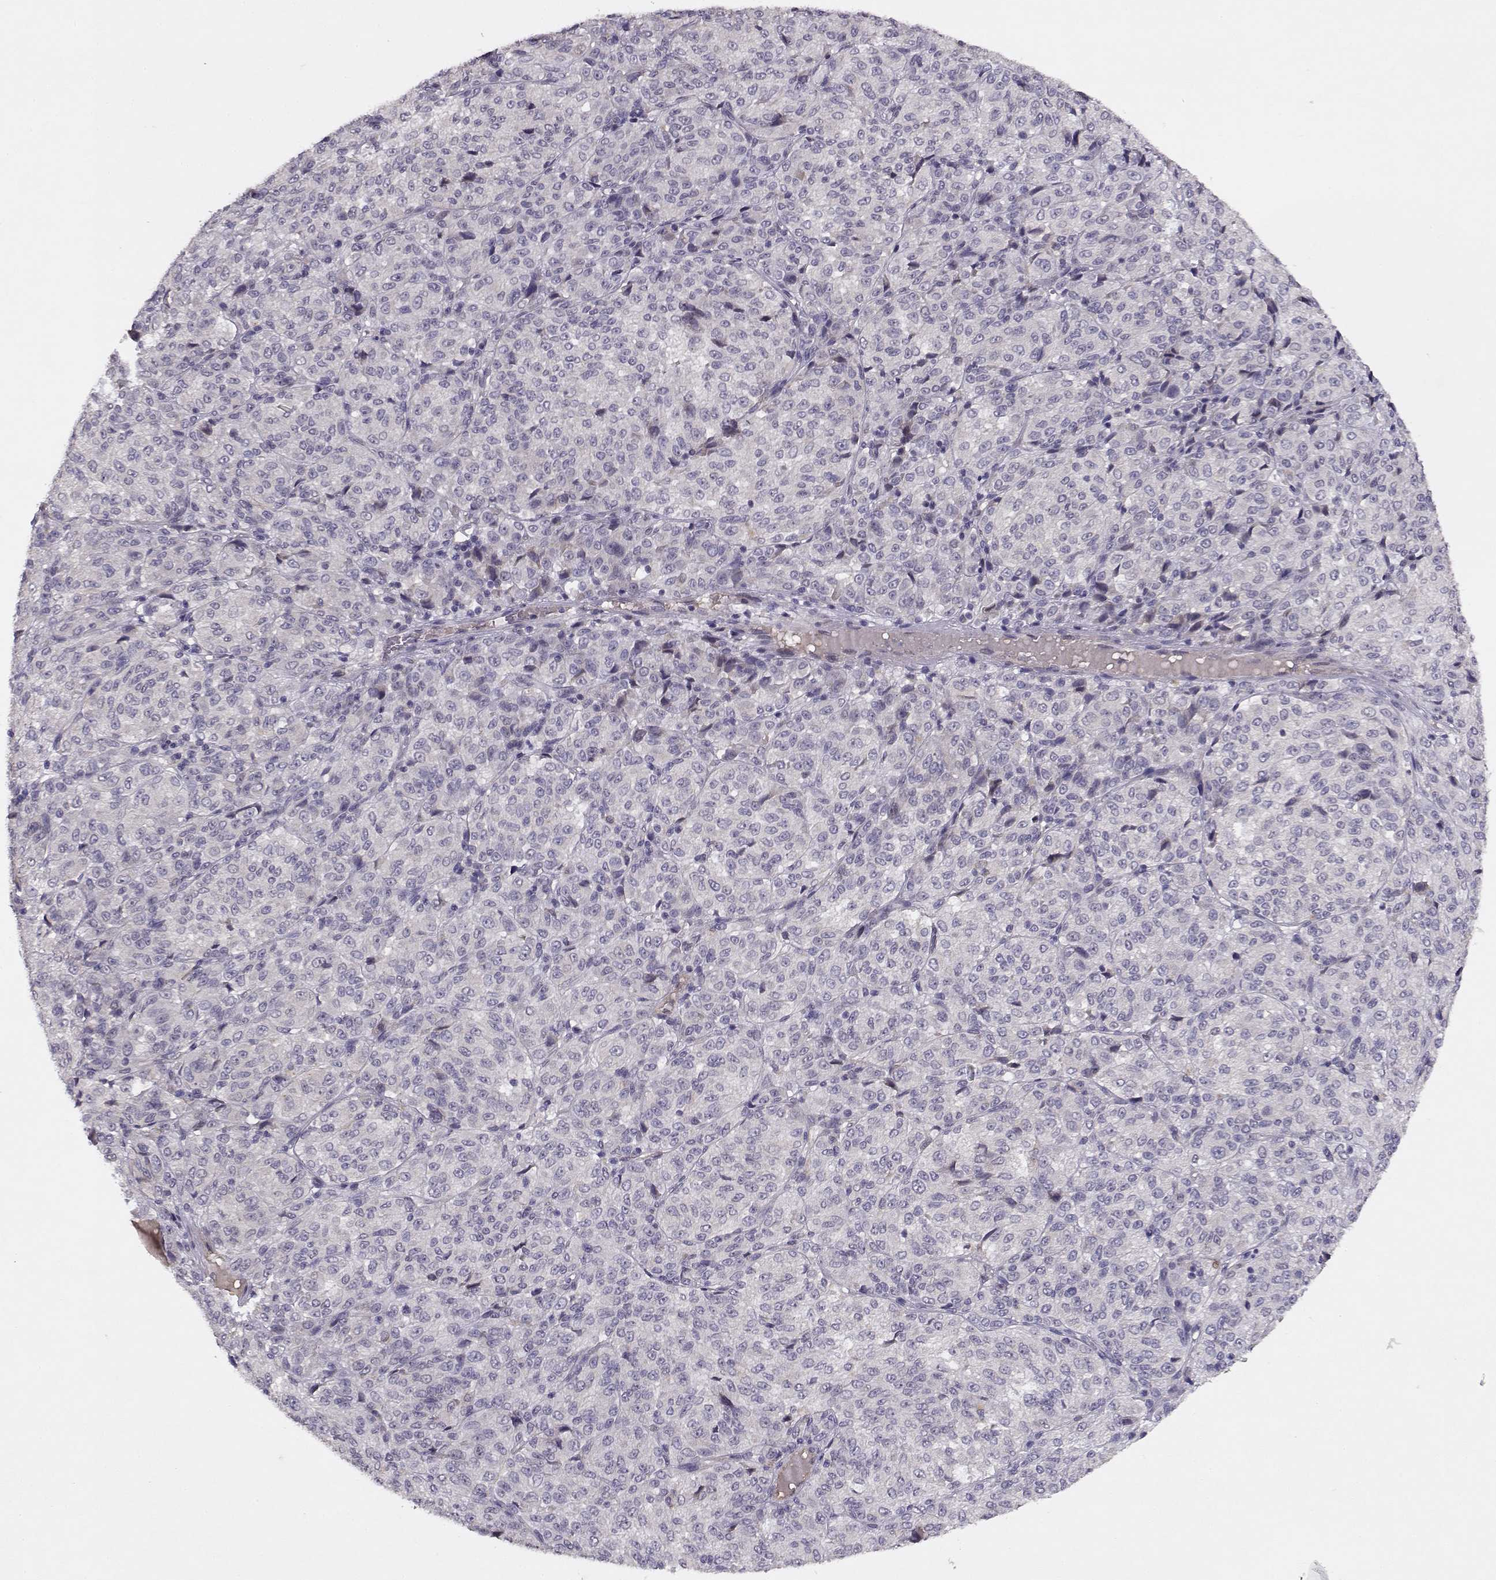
{"staining": {"intensity": "negative", "quantity": "none", "location": "none"}, "tissue": "melanoma", "cell_type": "Tumor cells", "image_type": "cancer", "snomed": [{"axis": "morphology", "description": "Malignant melanoma, Metastatic site"}, {"axis": "topography", "description": "Brain"}], "caption": "There is no significant expression in tumor cells of melanoma.", "gene": "BMX", "patient": {"sex": "female", "age": 56}}